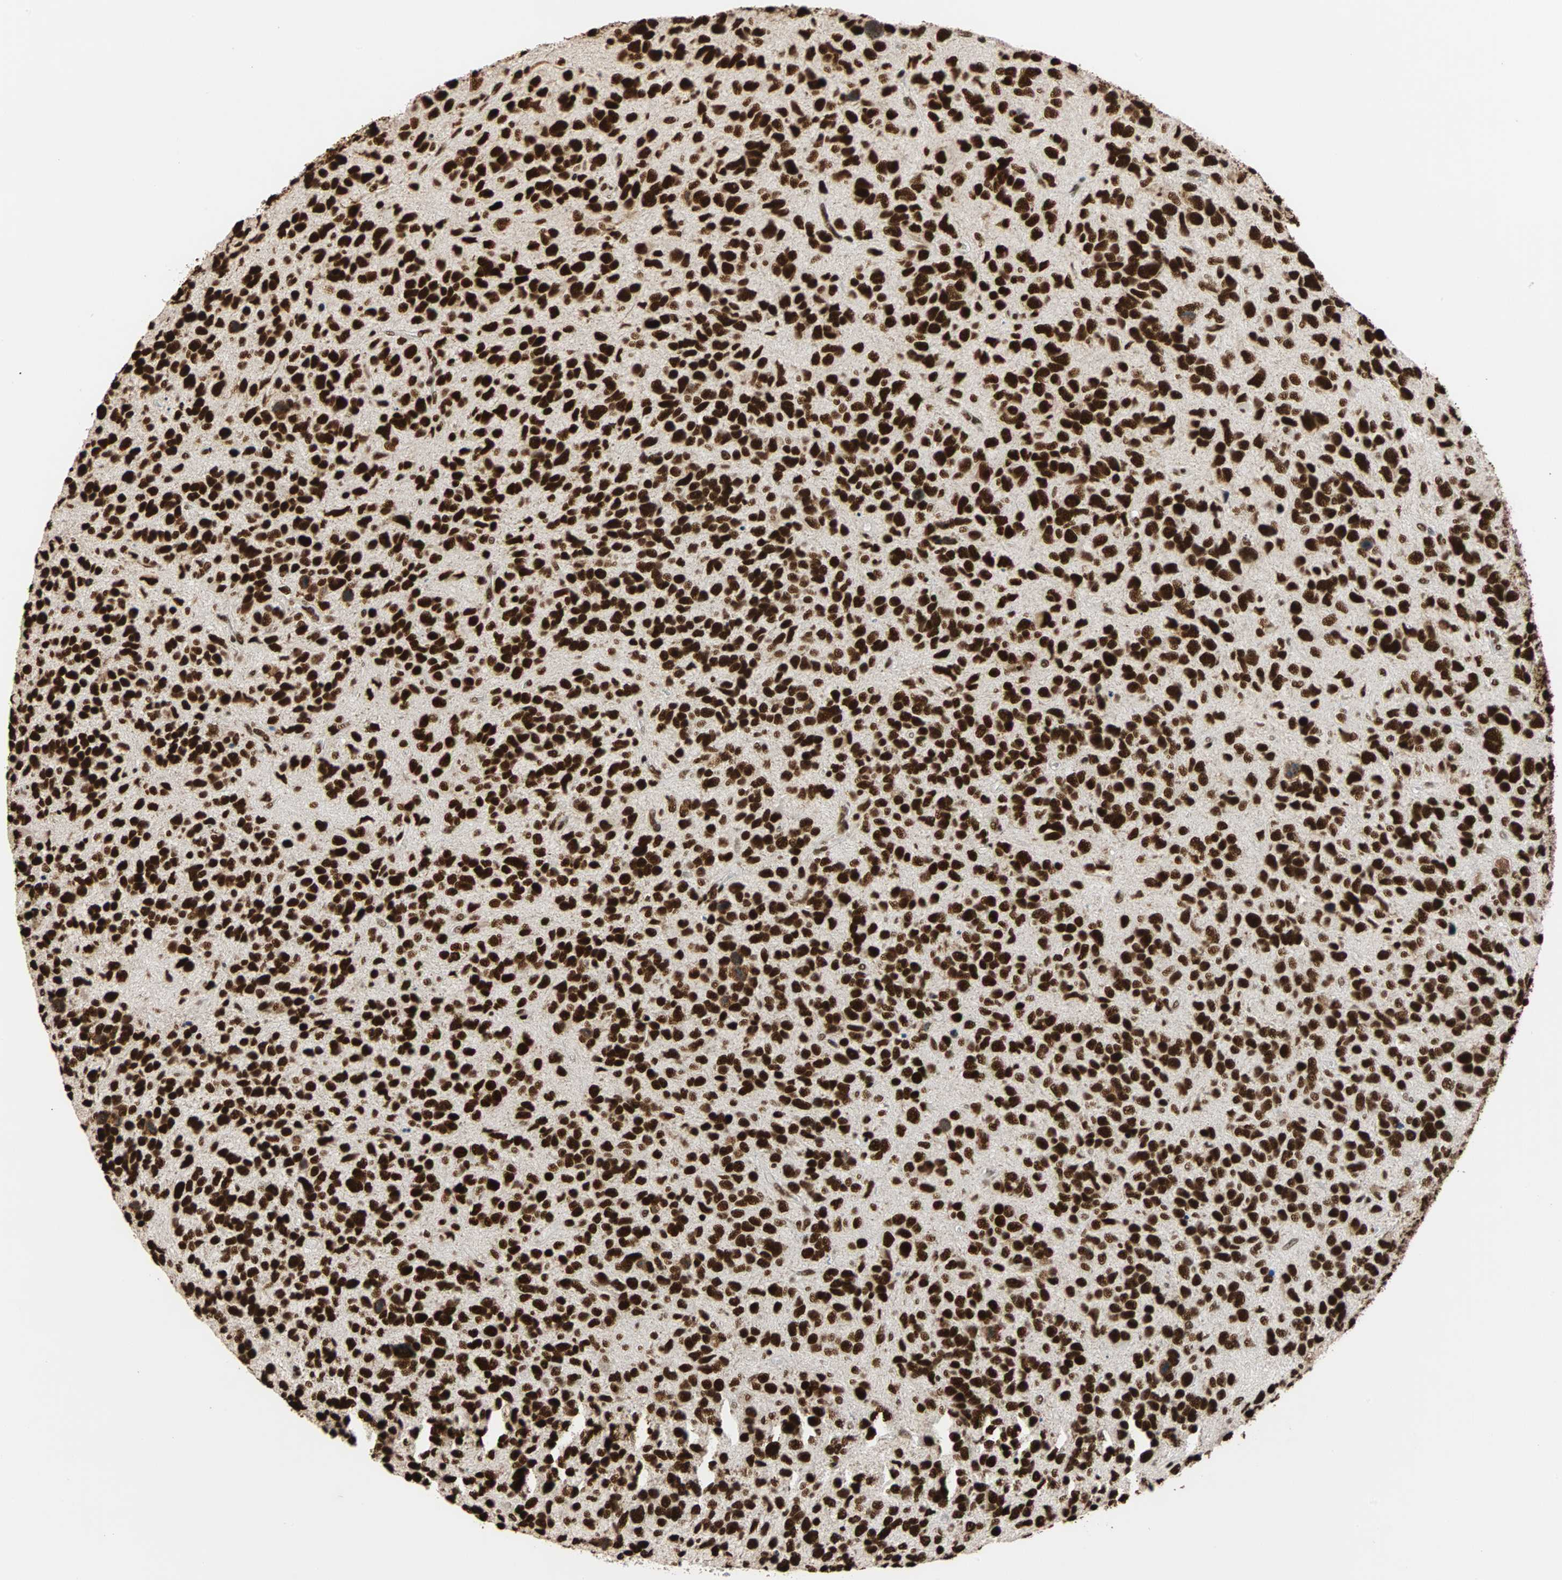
{"staining": {"intensity": "strong", "quantity": ">75%", "location": "nuclear"}, "tissue": "glioma", "cell_type": "Tumor cells", "image_type": "cancer", "snomed": [{"axis": "morphology", "description": "Glioma, malignant, High grade"}, {"axis": "topography", "description": "Brain"}], "caption": "Malignant high-grade glioma stained with a protein marker reveals strong staining in tumor cells.", "gene": "ILF2", "patient": {"sex": "female", "age": 58}}